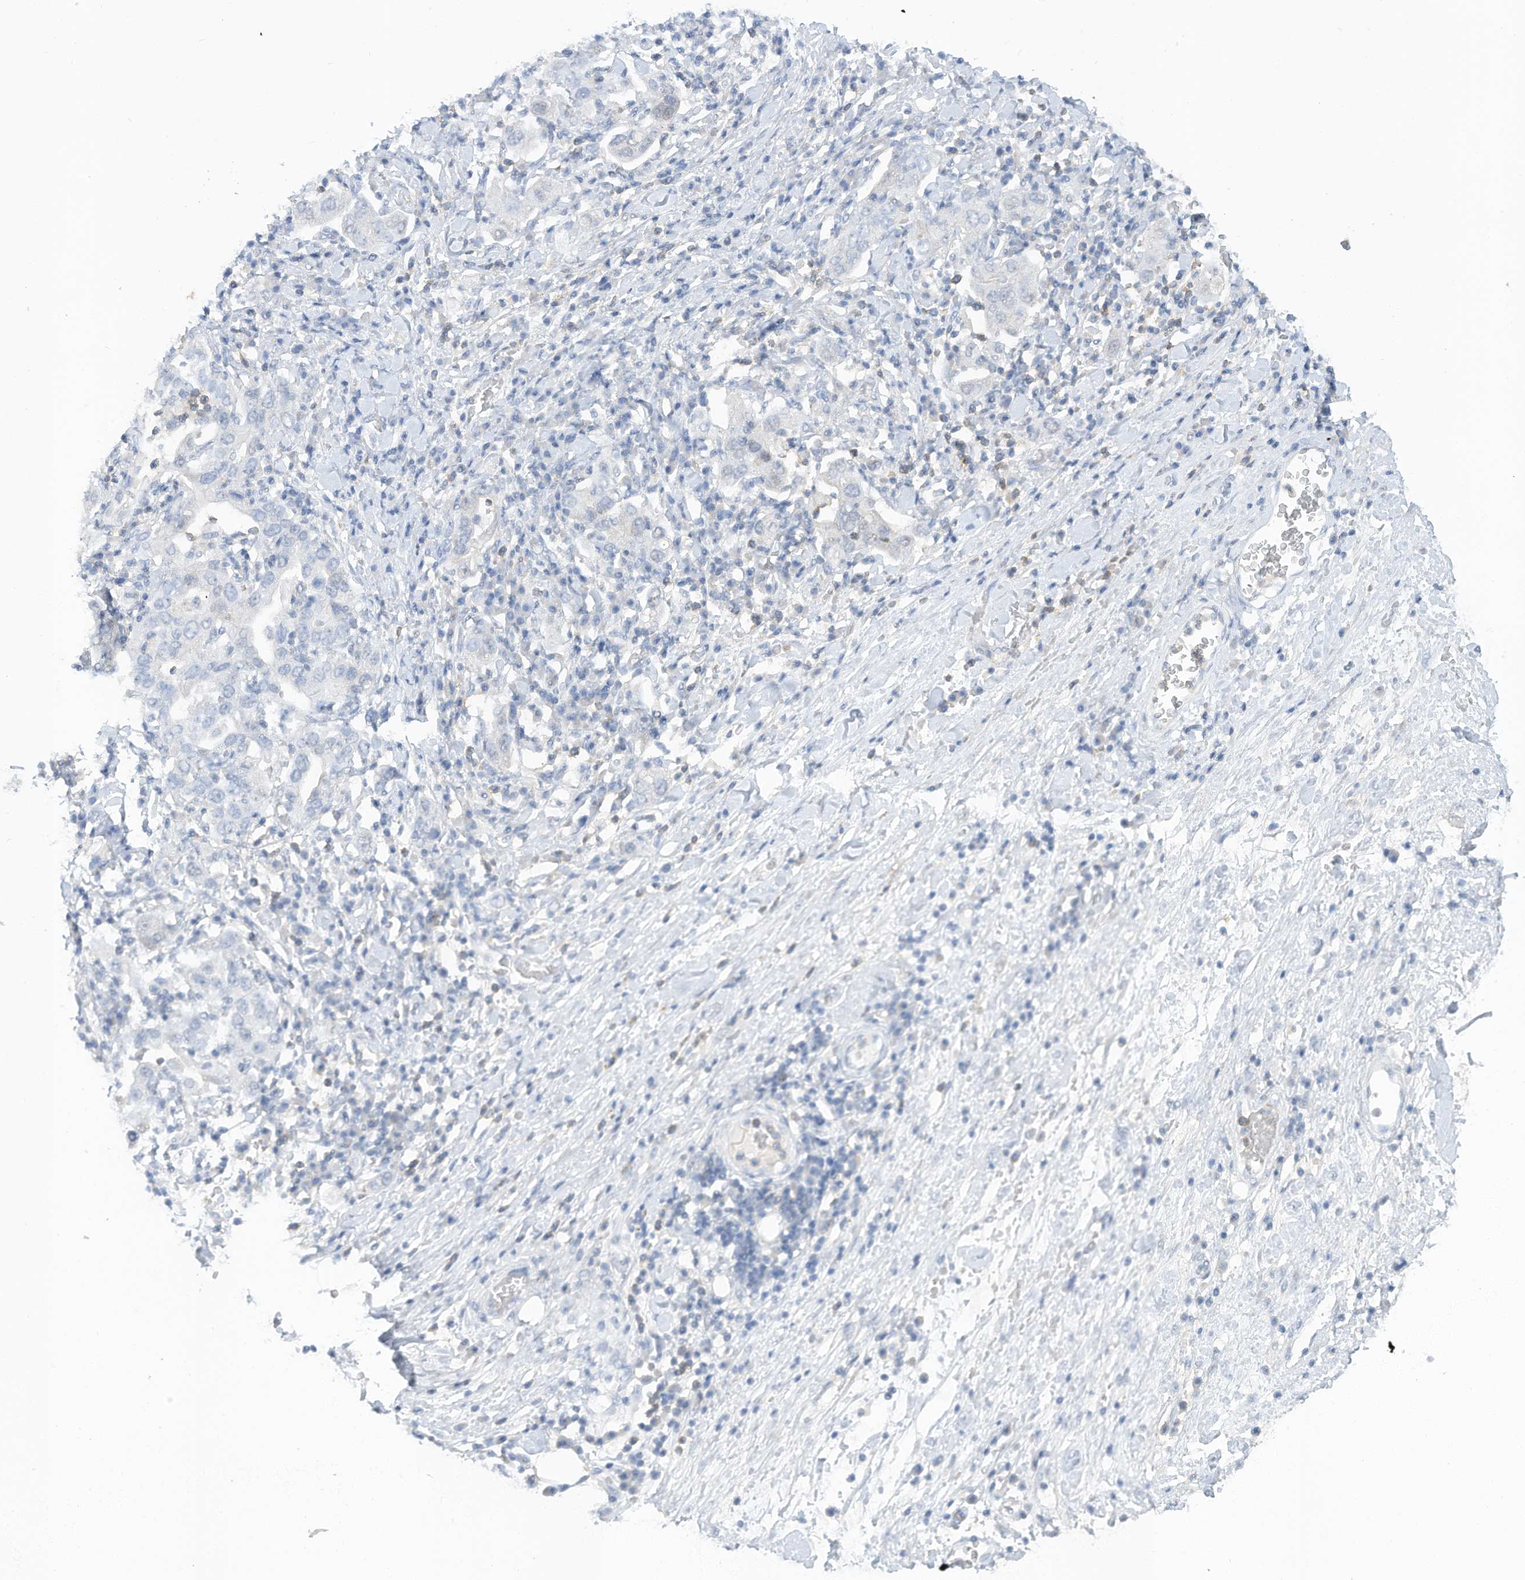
{"staining": {"intensity": "negative", "quantity": "none", "location": "none"}, "tissue": "stomach cancer", "cell_type": "Tumor cells", "image_type": "cancer", "snomed": [{"axis": "morphology", "description": "Adenocarcinoma, NOS"}, {"axis": "topography", "description": "Stomach, upper"}], "caption": "Tumor cells are negative for protein expression in human stomach adenocarcinoma.", "gene": "HAS3", "patient": {"sex": "male", "age": 62}}